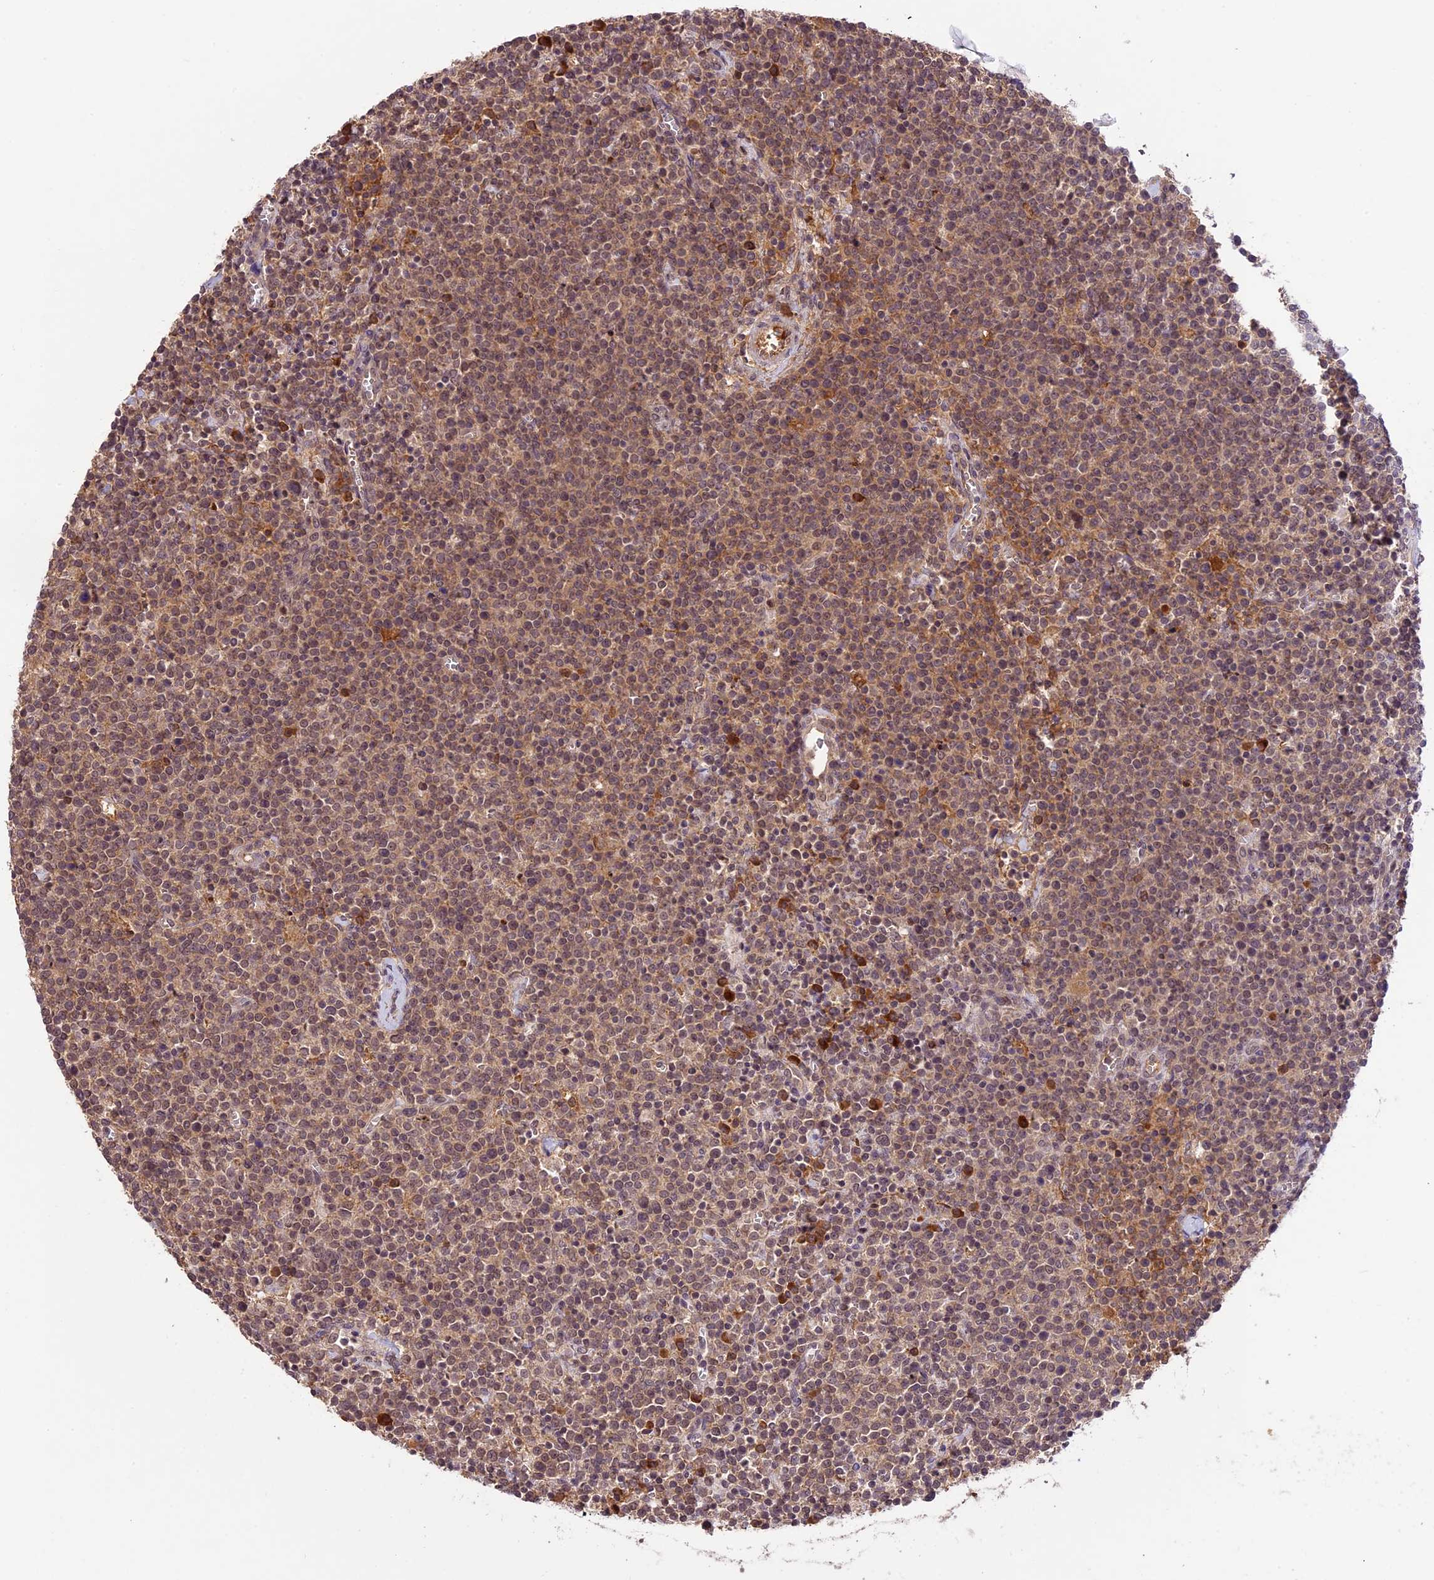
{"staining": {"intensity": "weak", "quantity": ">75%", "location": "cytoplasmic/membranous,nuclear"}, "tissue": "lymphoma", "cell_type": "Tumor cells", "image_type": "cancer", "snomed": [{"axis": "morphology", "description": "Malignant lymphoma, non-Hodgkin's type, High grade"}, {"axis": "topography", "description": "Lymph node"}], "caption": "Immunohistochemical staining of human lymphoma shows low levels of weak cytoplasmic/membranous and nuclear protein expression in about >75% of tumor cells.", "gene": "ATP10A", "patient": {"sex": "male", "age": 61}}